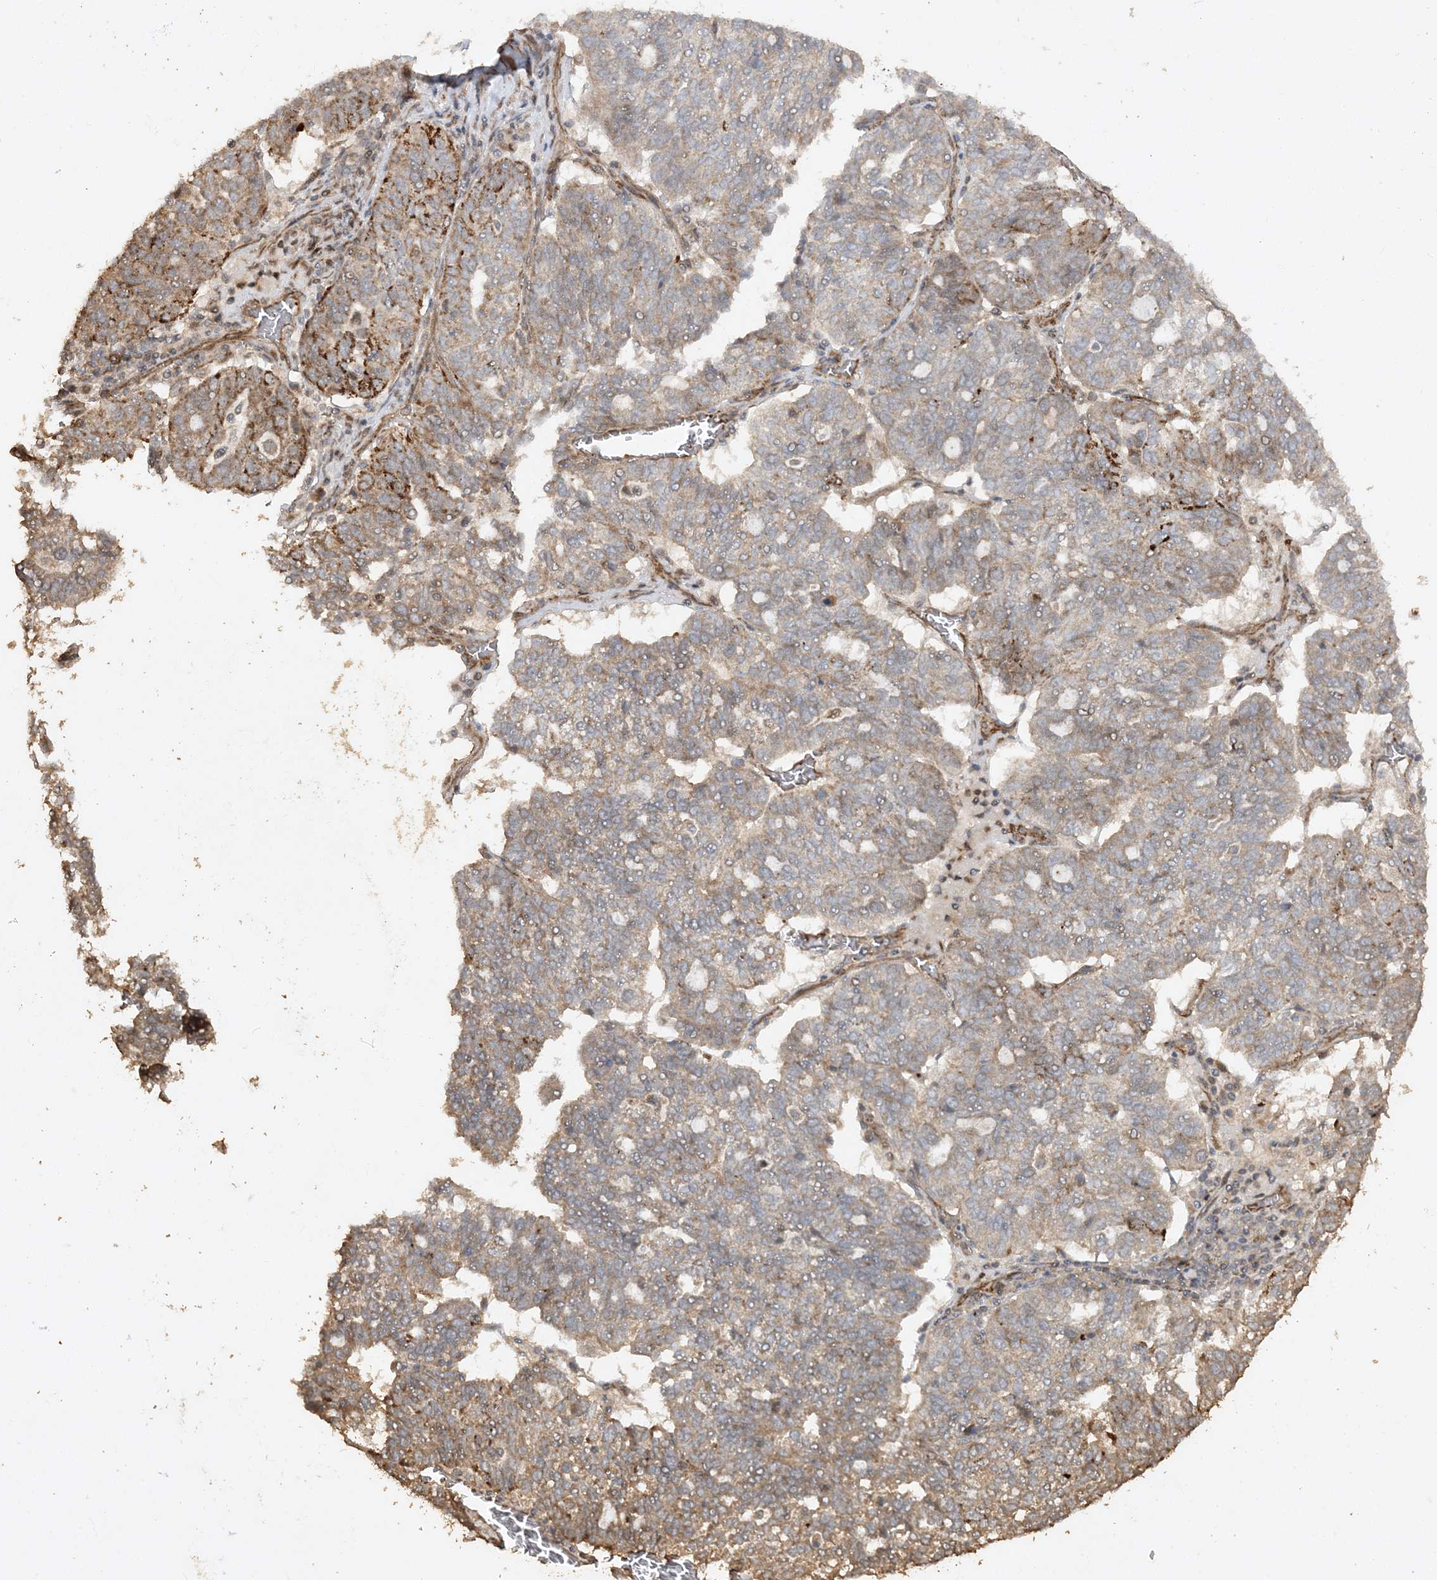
{"staining": {"intensity": "moderate", "quantity": "25%-75%", "location": "cytoplasmic/membranous"}, "tissue": "ovarian cancer", "cell_type": "Tumor cells", "image_type": "cancer", "snomed": [{"axis": "morphology", "description": "Cystadenocarcinoma, serous, NOS"}, {"axis": "topography", "description": "Ovary"}], "caption": "About 25%-75% of tumor cells in ovarian serous cystadenocarcinoma display moderate cytoplasmic/membranous protein positivity as visualized by brown immunohistochemical staining.", "gene": "AVPI1", "patient": {"sex": "female", "age": 59}}